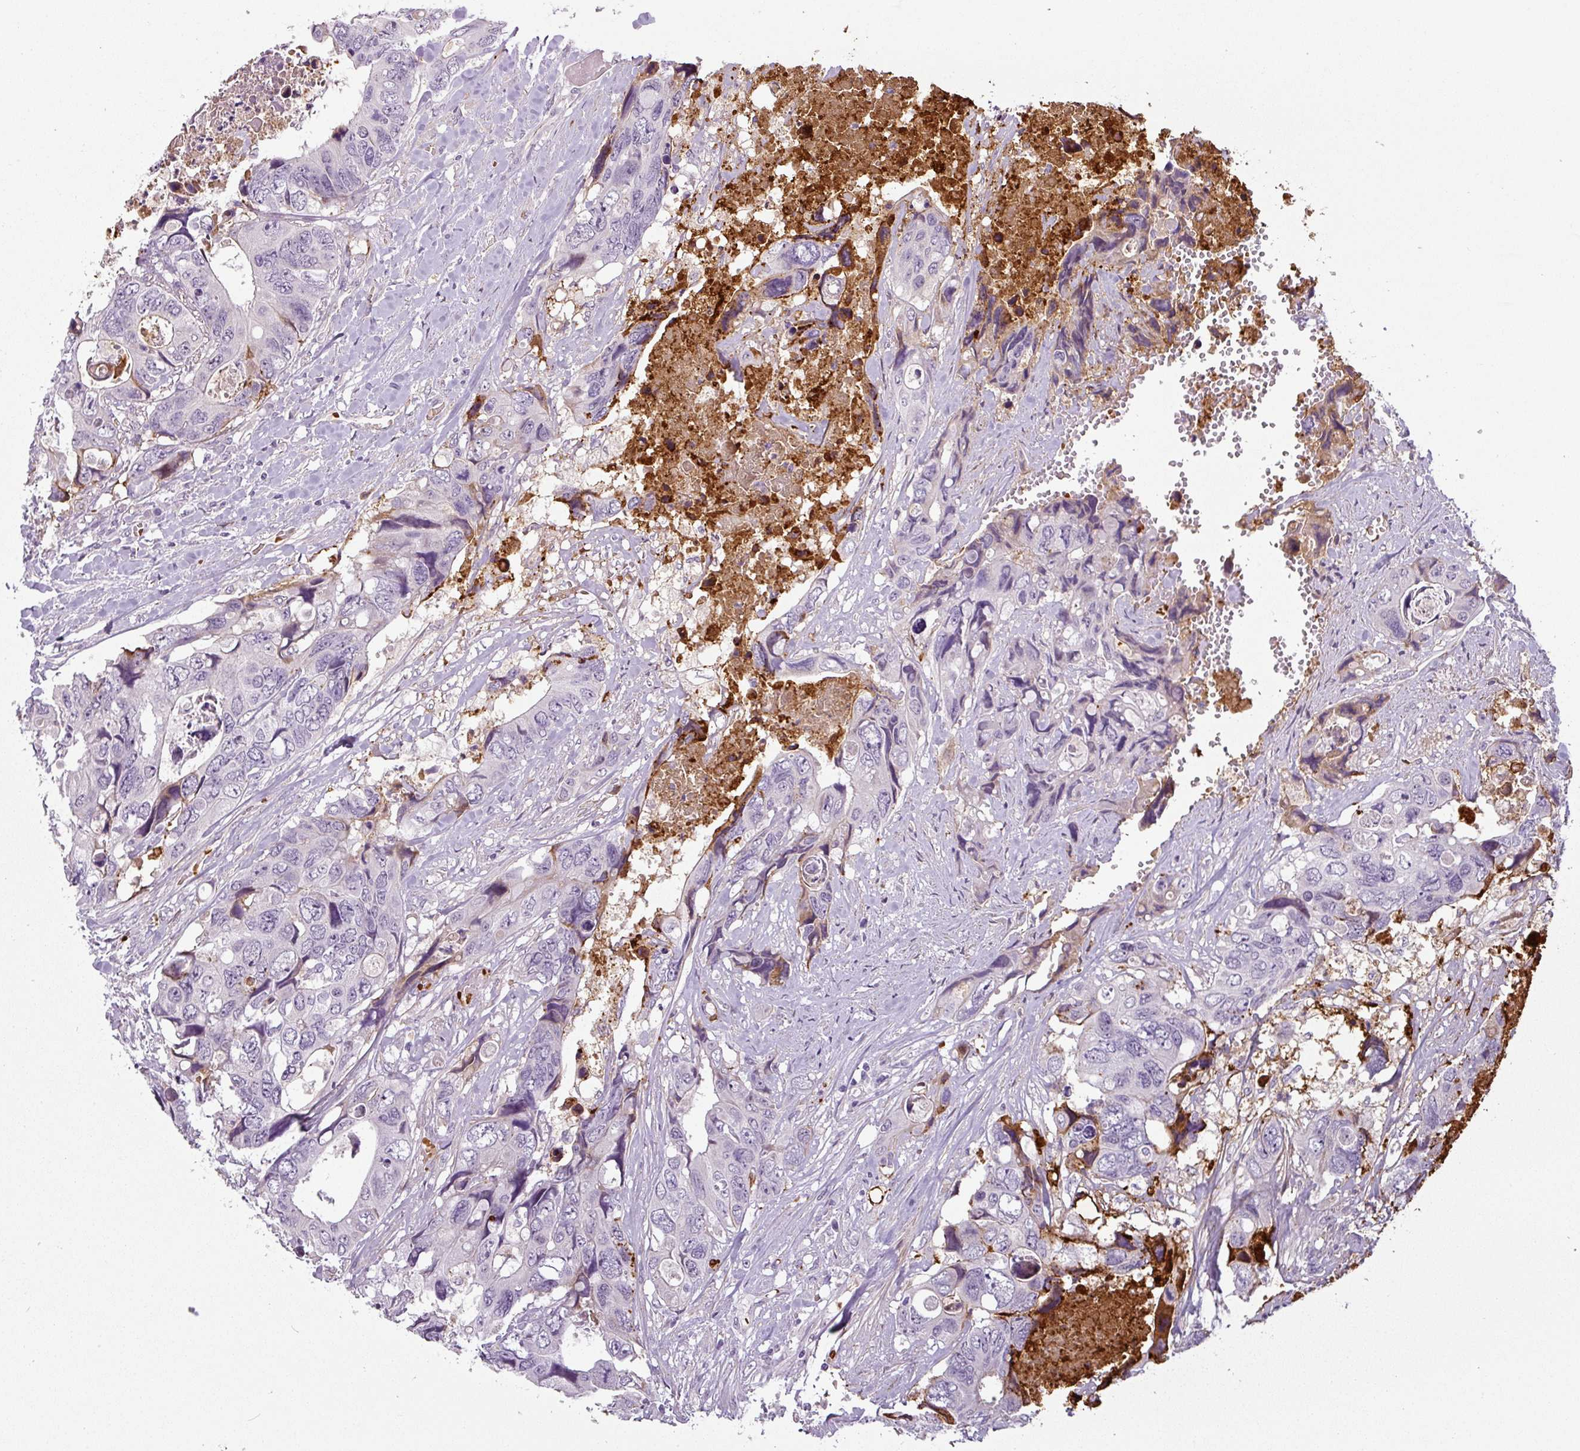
{"staining": {"intensity": "negative", "quantity": "none", "location": "none"}, "tissue": "colorectal cancer", "cell_type": "Tumor cells", "image_type": "cancer", "snomed": [{"axis": "morphology", "description": "Adenocarcinoma, NOS"}, {"axis": "topography", "description": "Rectum"}], "caption": "Tumor cells show no significant positivity in colorectal cancer.", "gene": "APOC1", "patient": {"sex": "male", "age": 57}}